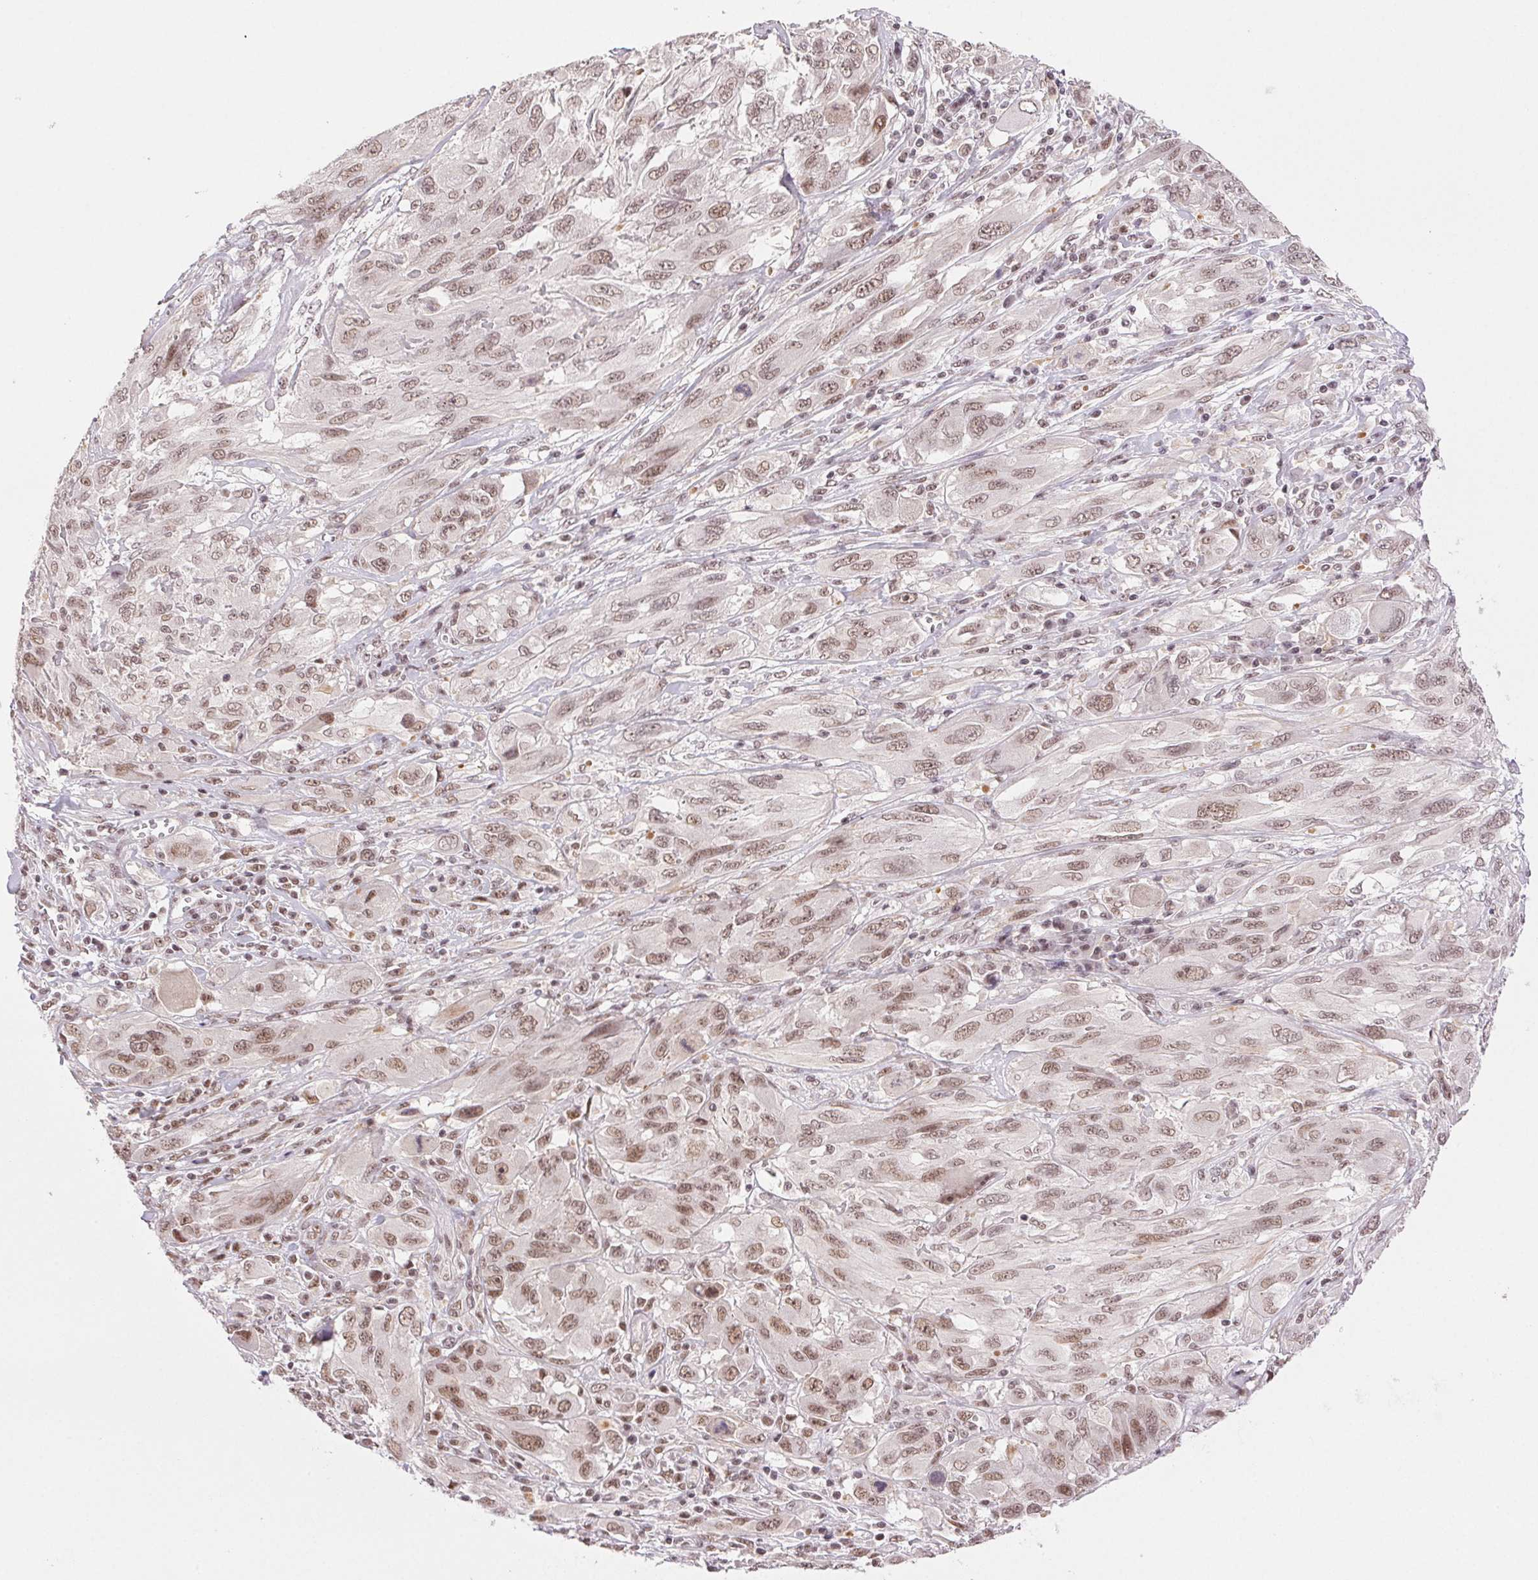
{"staining": {"intensity": "moderate", "quantity": ">75%", "location": "nuclear"}, "tissue": "melanoma", "cell_type": "Tumor cells", "image_type": "cancer", "snomed": [{"axis": "morphology", "description": "Malignant melanoma, NOS"}, {"axis": "topography", "description": "Skin"}], "caption": "Immunohistochemistry (IHC) image of human melanoma stained for a protein (brown), which shows medium levels of moderate nuclear expression in about >75% of tumor cells.", "gene": "PRPF18", "patient": {"sex": "female", "age": 91}}